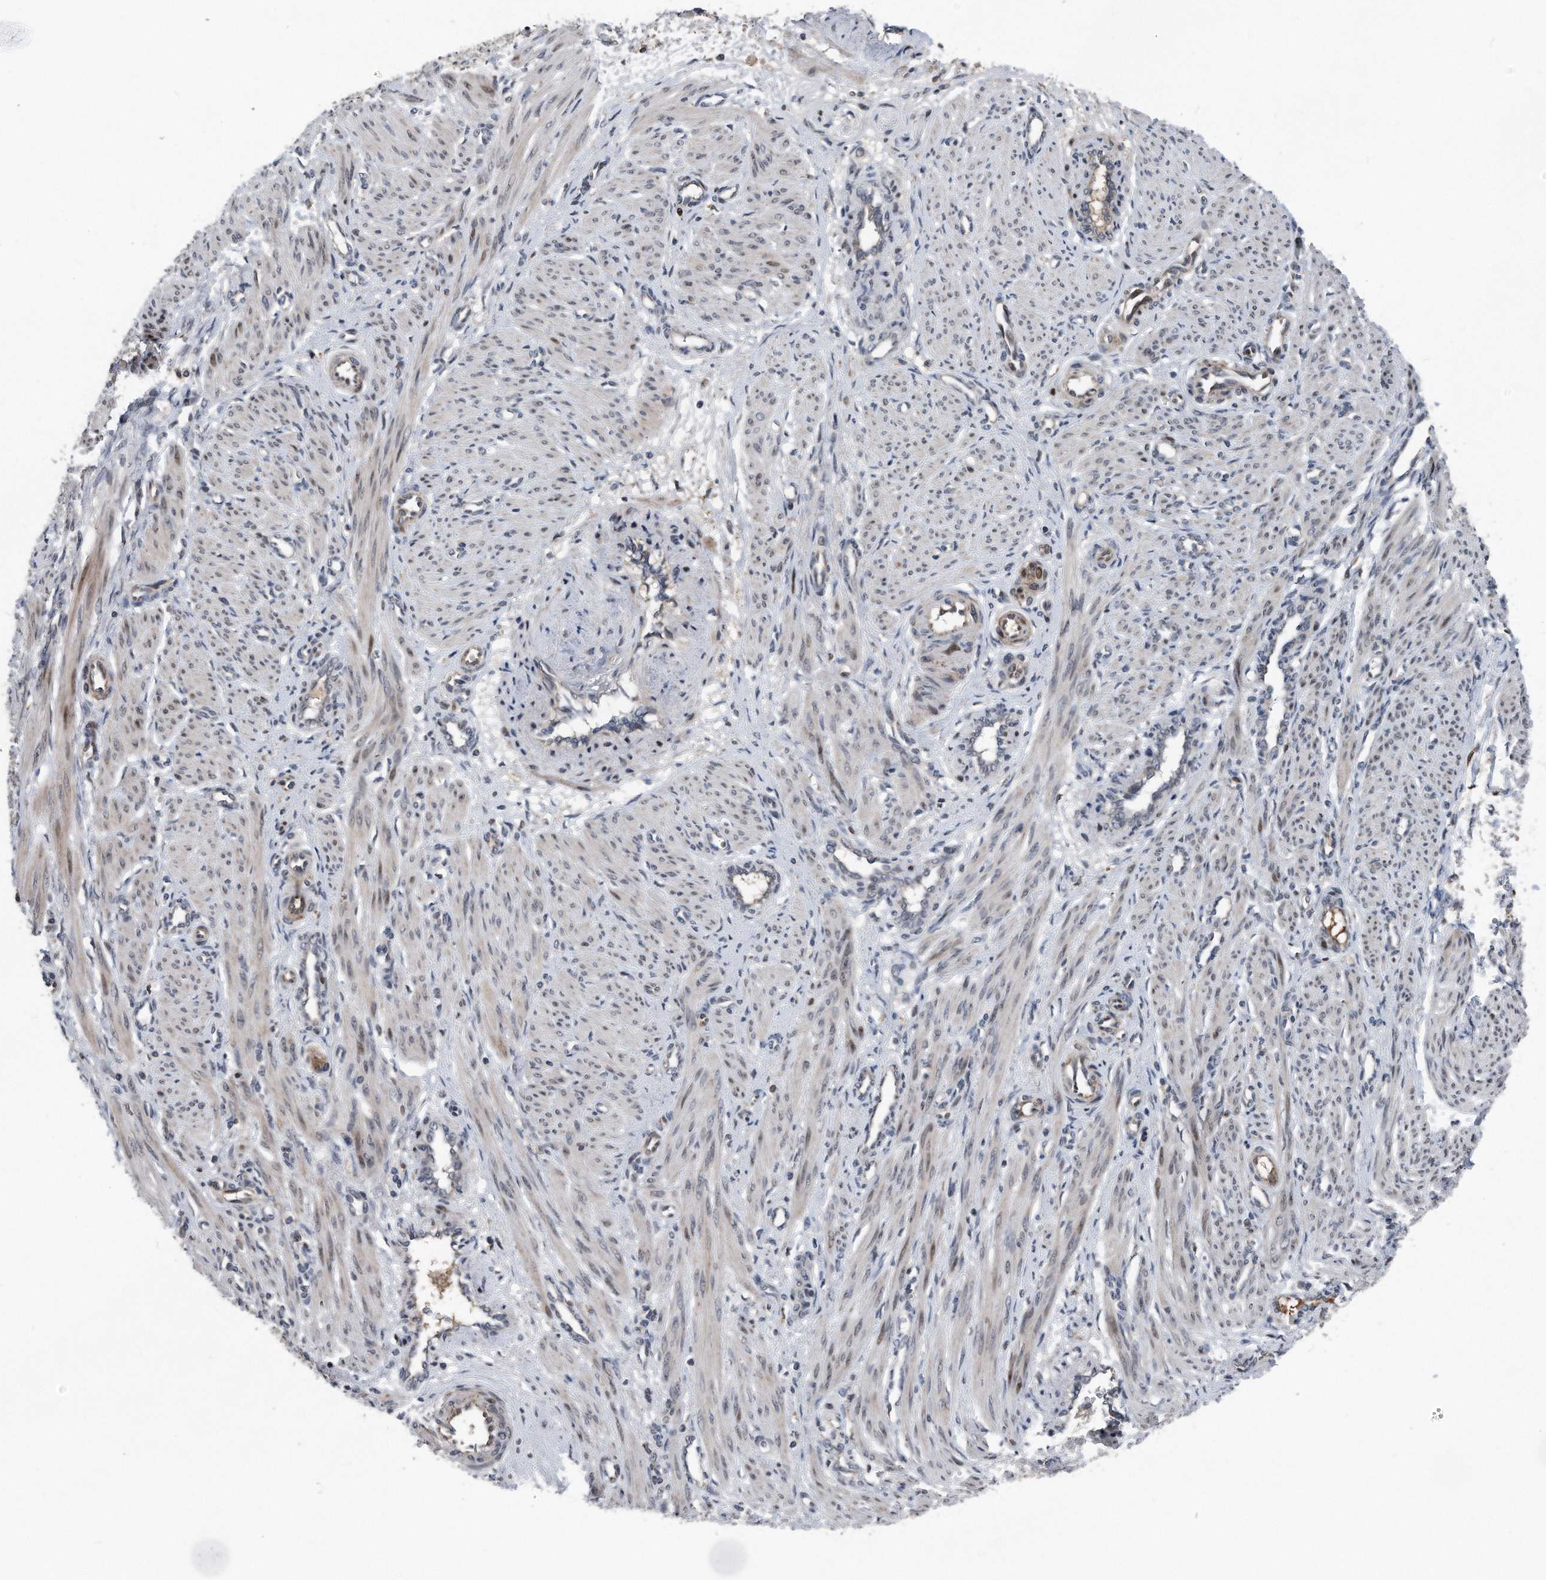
{"staining": {"intensity": "weak", "quantity": ">75%", "location": "cytoplasmic/membranous,nuclear"}, "tissue": "smooth muscle", "cell_type": "Smooth muscle cells", "image_type": "normal", "snomed": [{"axis": "morphology", "description": "Normal tissue, NOS"}, {"axis": "topography", "description": "Endometrium"}], "caption": "This is an image of immunohistochemistry staining of normal smooth muscle, which shows weak positivity in the cytoplasmic/membranous,nuclear of smooth muscle cells.", "gene": "DST", "patient": {"sex": "female", "age": 33}}